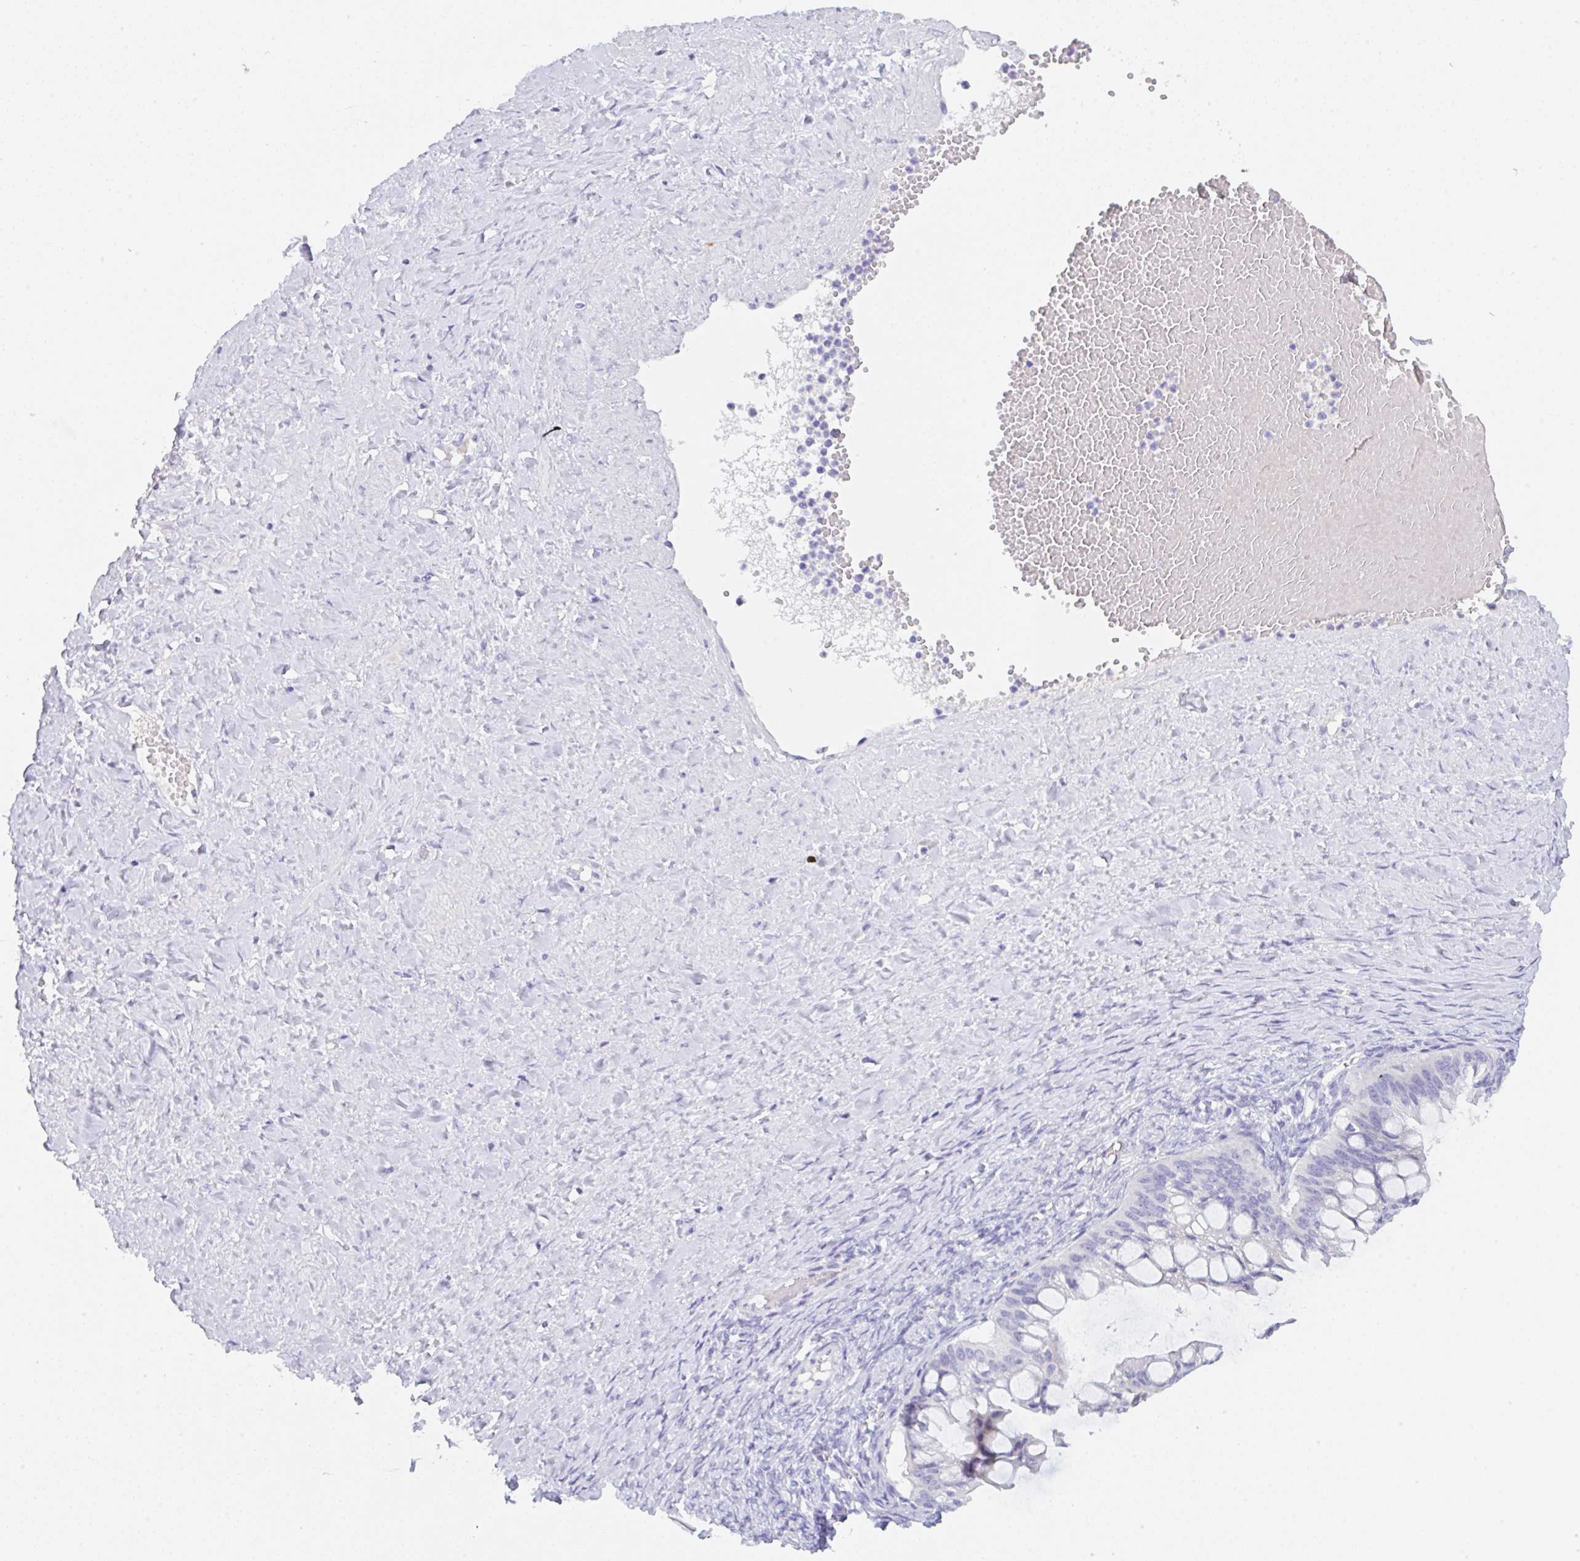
{"staining": {"intensity": "negative", "quantity": "none", "location": "none"}, "tissue": "ovarian cancer", "cell_type": "Tumor cells", "image_type": "cancer", "snomed": [{"axis": "morphology", "description": "Cystadenocarcinoma, mucinous, NOS"}, {"axis": "topography", "description": "Ovary"}], "caption": "The immunohistochemistry histopathology image has no significant staining in tumor cells of ovarian cancer tissue.", "gene": "KLK8", "patient": {"sex": "female", "age": 73}}